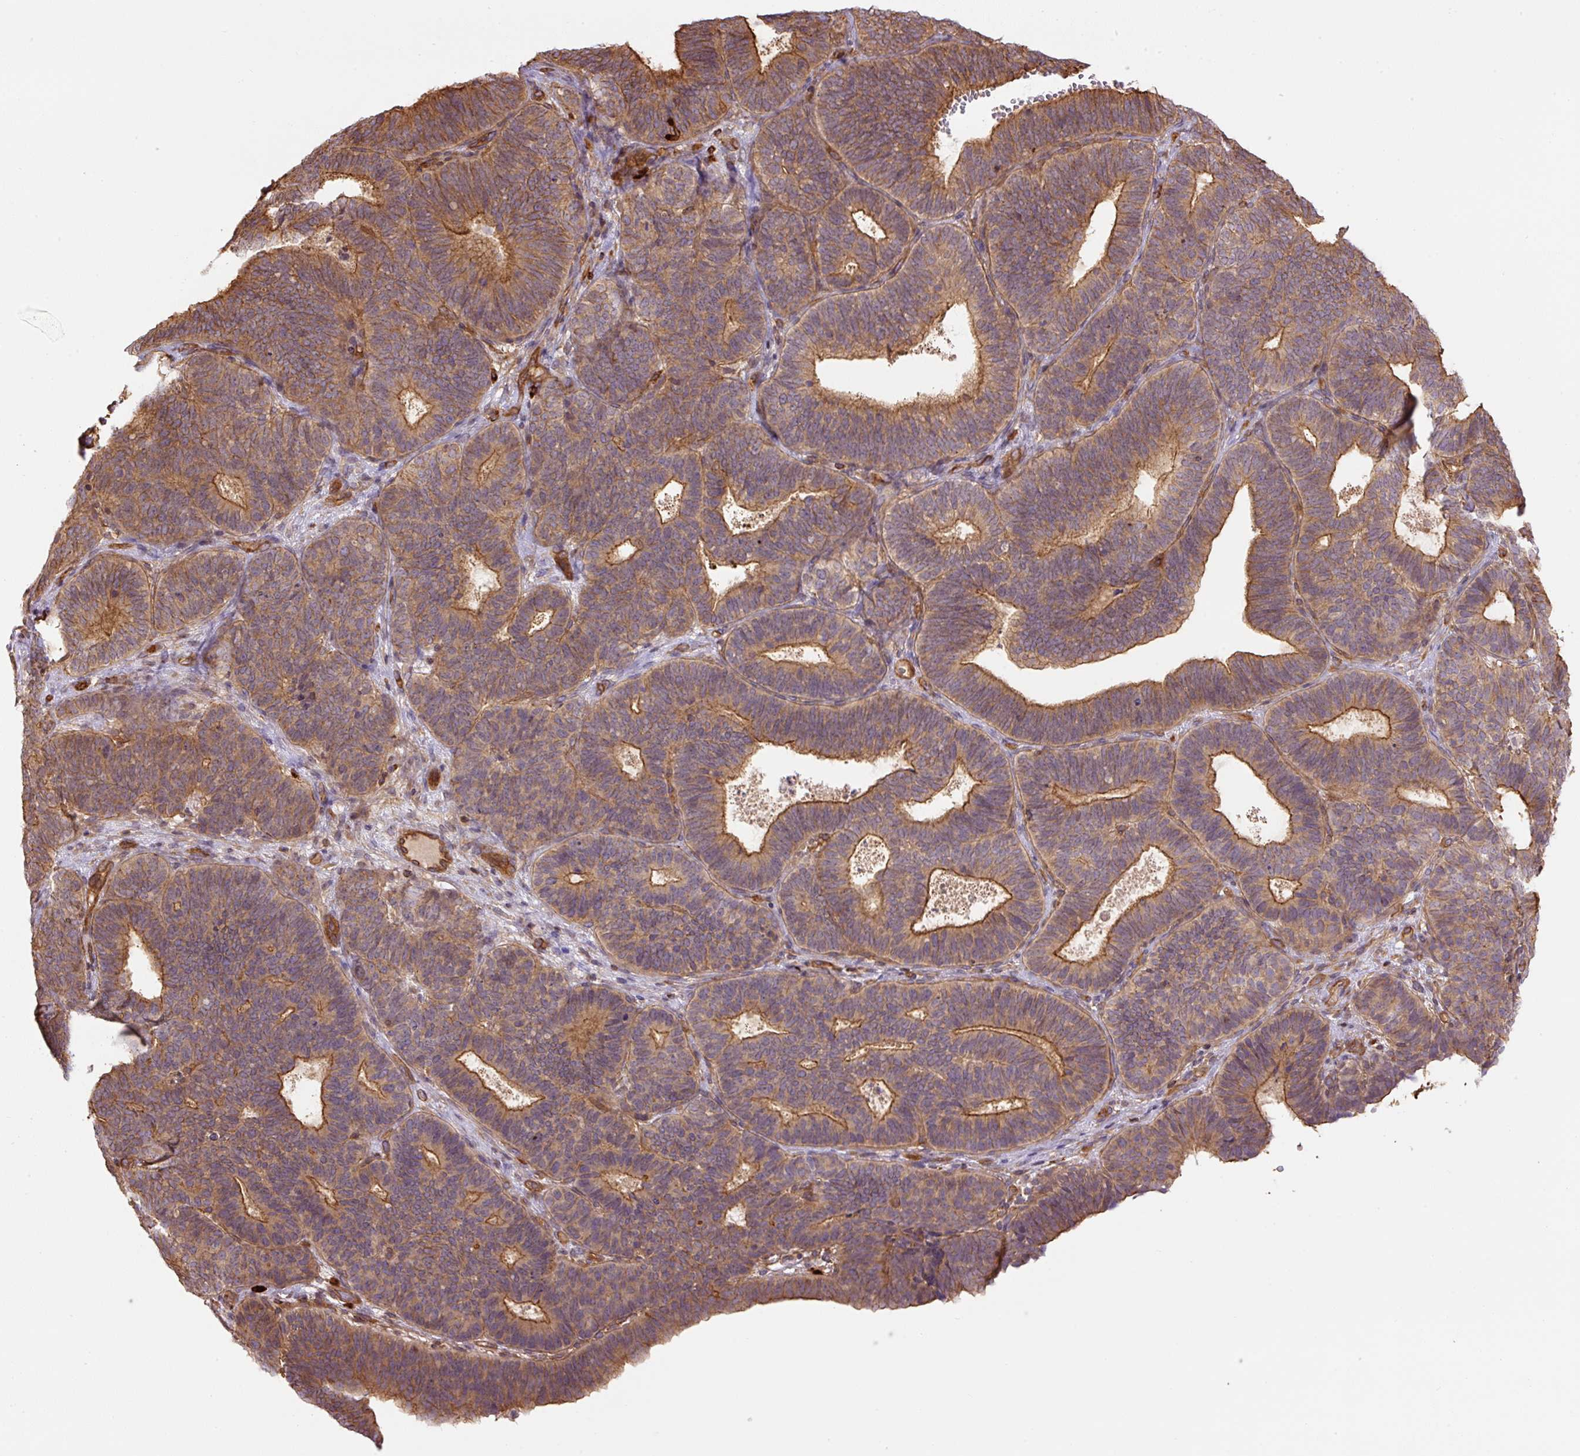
{"staining": {"intensity": "moderate", "quantity": ">75%", "location": "cytoplasmic/membranous"}, "tissue": "endometrial cancer", "cell_type": "Tumor cells", "image_type": "cancer", "snomed": [{"axis": "morphology", "description": "Adenocarcinoma, NOS"}, {"axis": "topography", "description": "Endometrium"}], "caption": "Adenocarcinoma (endometrial) was stained to show a protein in brown. There is medium levels of moderate cytoplasmic/membranous staining in about >75% of tumor cells.", "gene": "B3GALT5", "patient": {"sex": "female", "age": 70}}